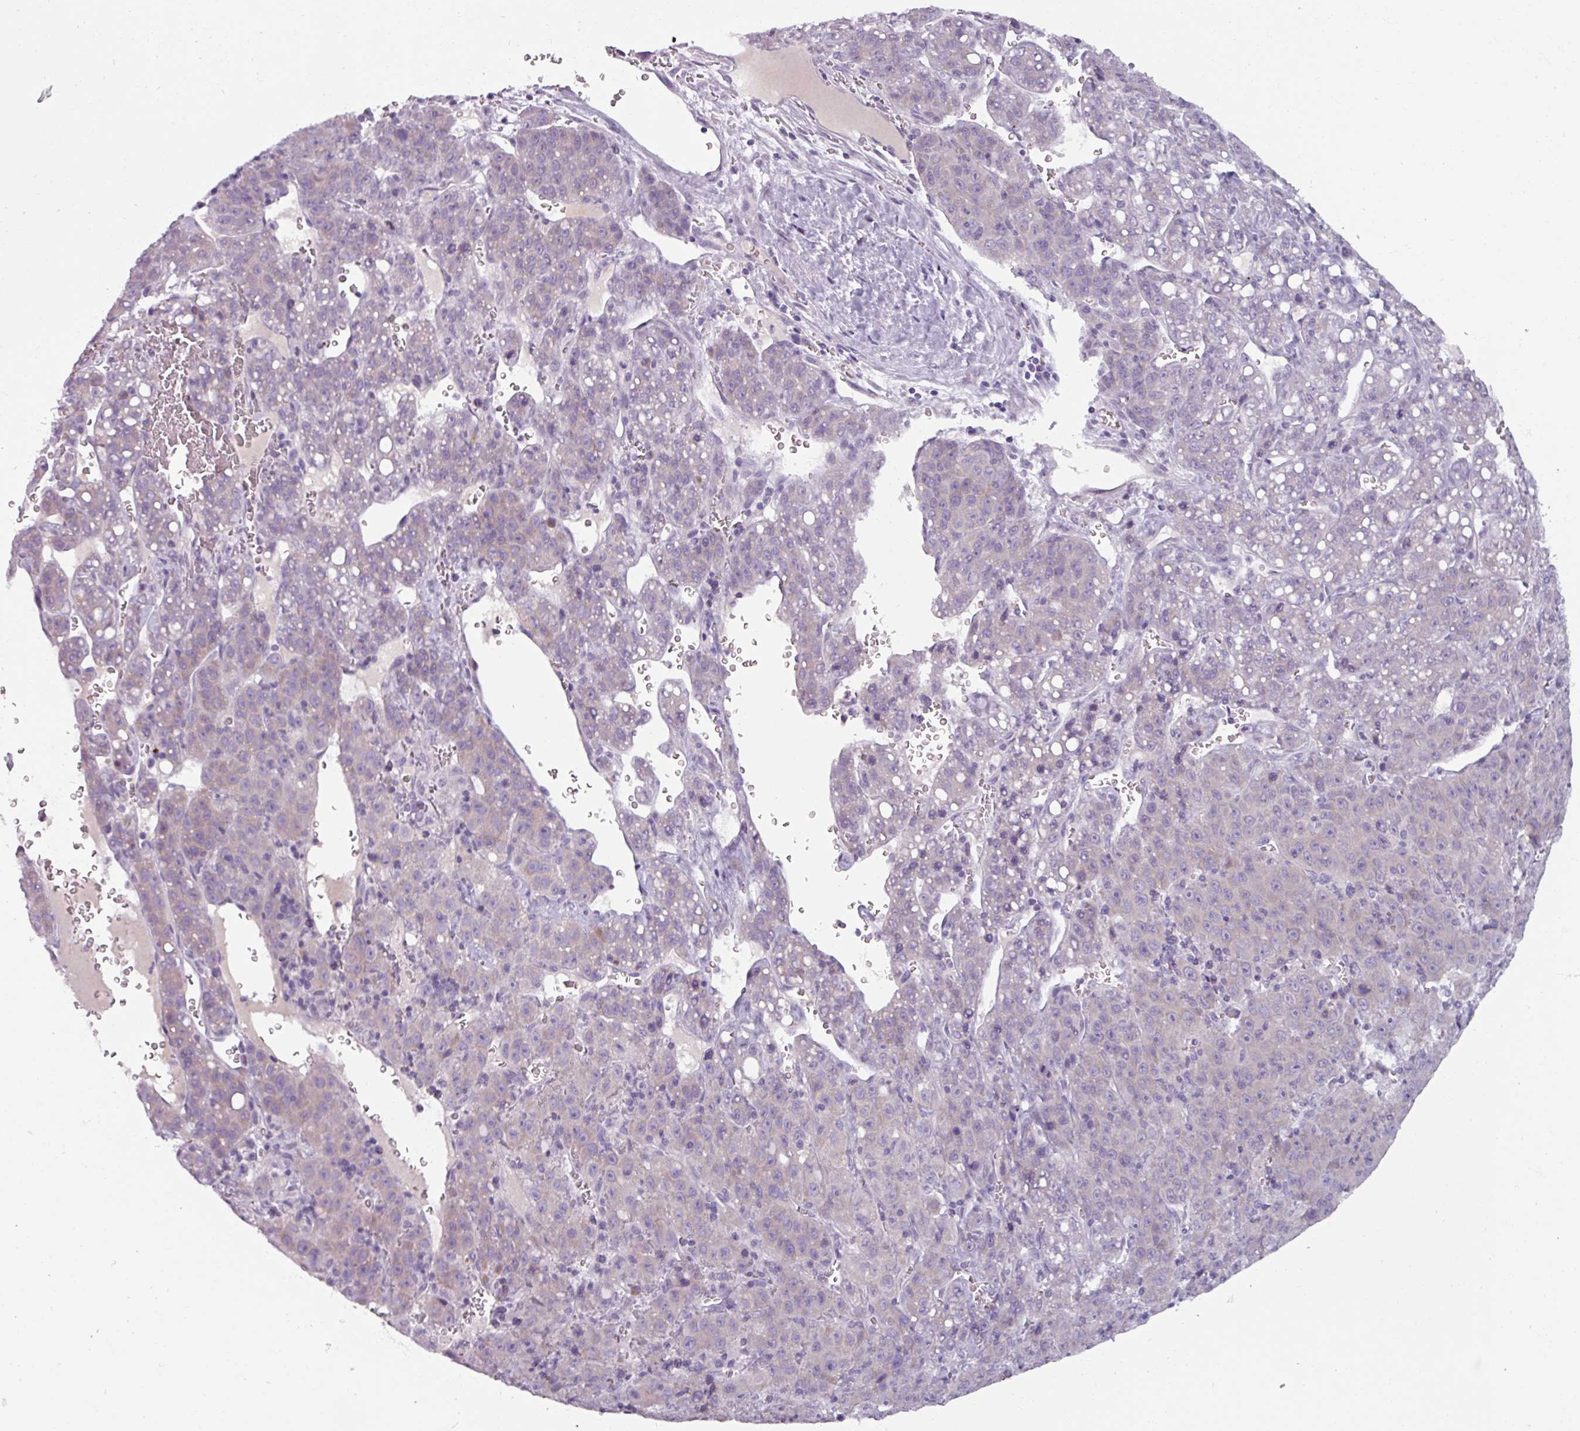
{"staining": {"intensity": "weak", "quantity": "<25%", "location": "cytoplasmic/membranous"}, "tissue": "liver cancer", "cell_type": "Tumor cells", "image_type": "cancer", "snomed": [{"axis": "morphology", "description": "Carcinoma, Hepatocellular, NOS"}, {"axis": "topography", "description": "Liver"}], "caption": "Immunohistochemistry histopathology image of neoplastic tissue: human hepatocellular carcinoma (liver) stained with DAB (3,3'-diaminobenzidine) displays no significant protein expression in tumor cells.", "gene": "SMIM11", "patient": {"sex": "female", "age": 53}}